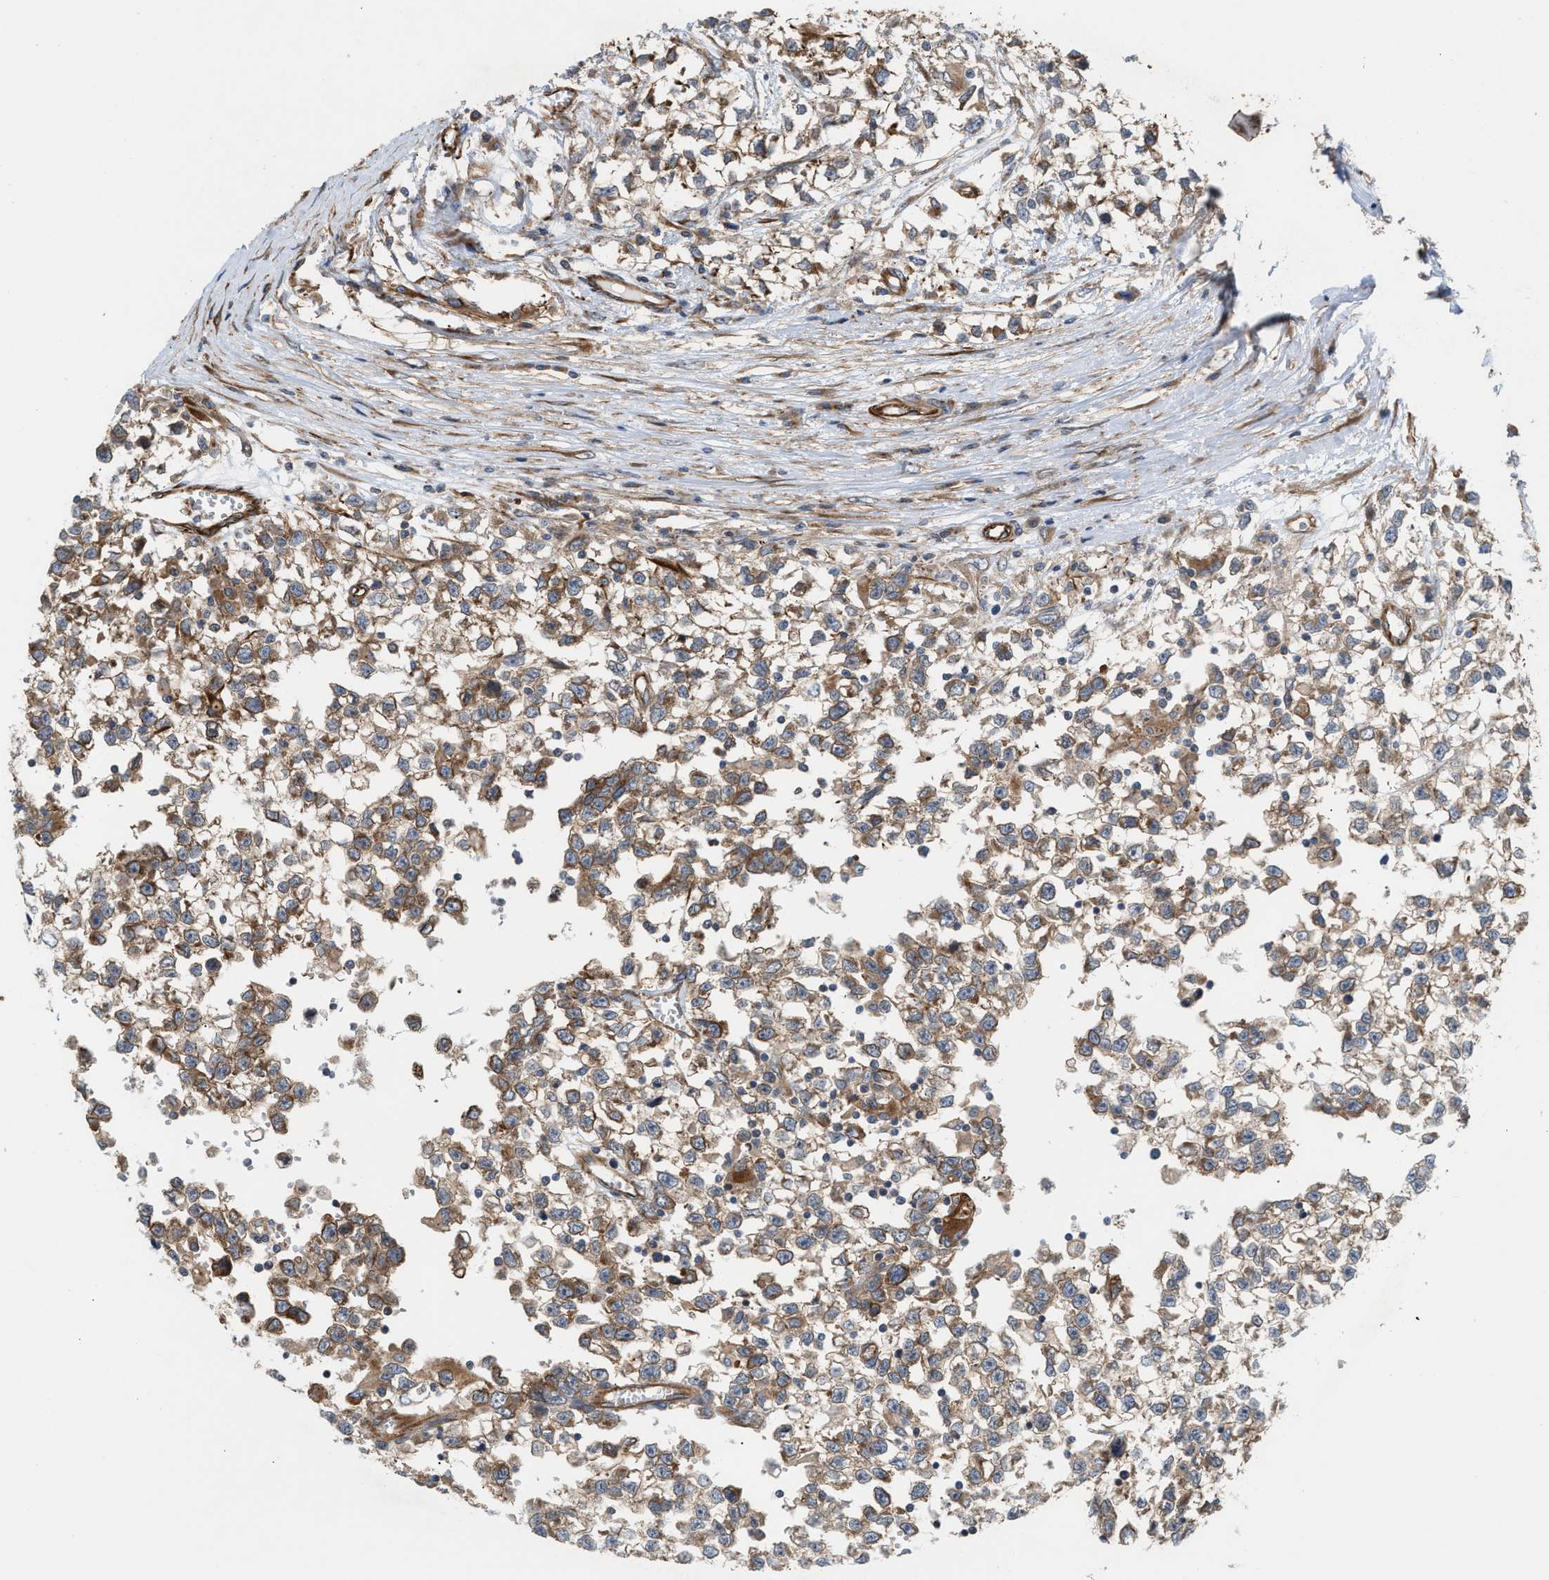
{"staining": {"intensity": "weak", "quantity": "25%-75%", "location": "cytoplasmic/membranous"}, "tissue": "testis cancer", "cell_type": "Tumor cells", "image_type": "cancer", "snomed": [{"axis": "morphology", "description": "Seminoma, NOS"}, {"axis": "morphology", "description": "Carcinoma, Embryonal, NOS"}, {"axis": "topography", "description": "Testis"}], "caption": "Immunohistochemistry (IHC) of testis seminoma reveals low levels of weak cytoplasmic/membranous staining in about 25%-75% of tumor cells. (DAB (3,3'-diaminobenzidine) = brown stain, brightfield microscopy at high magnification).", "gene": "EPS15L1", "patient": {"sex": "male", "age": 51}}